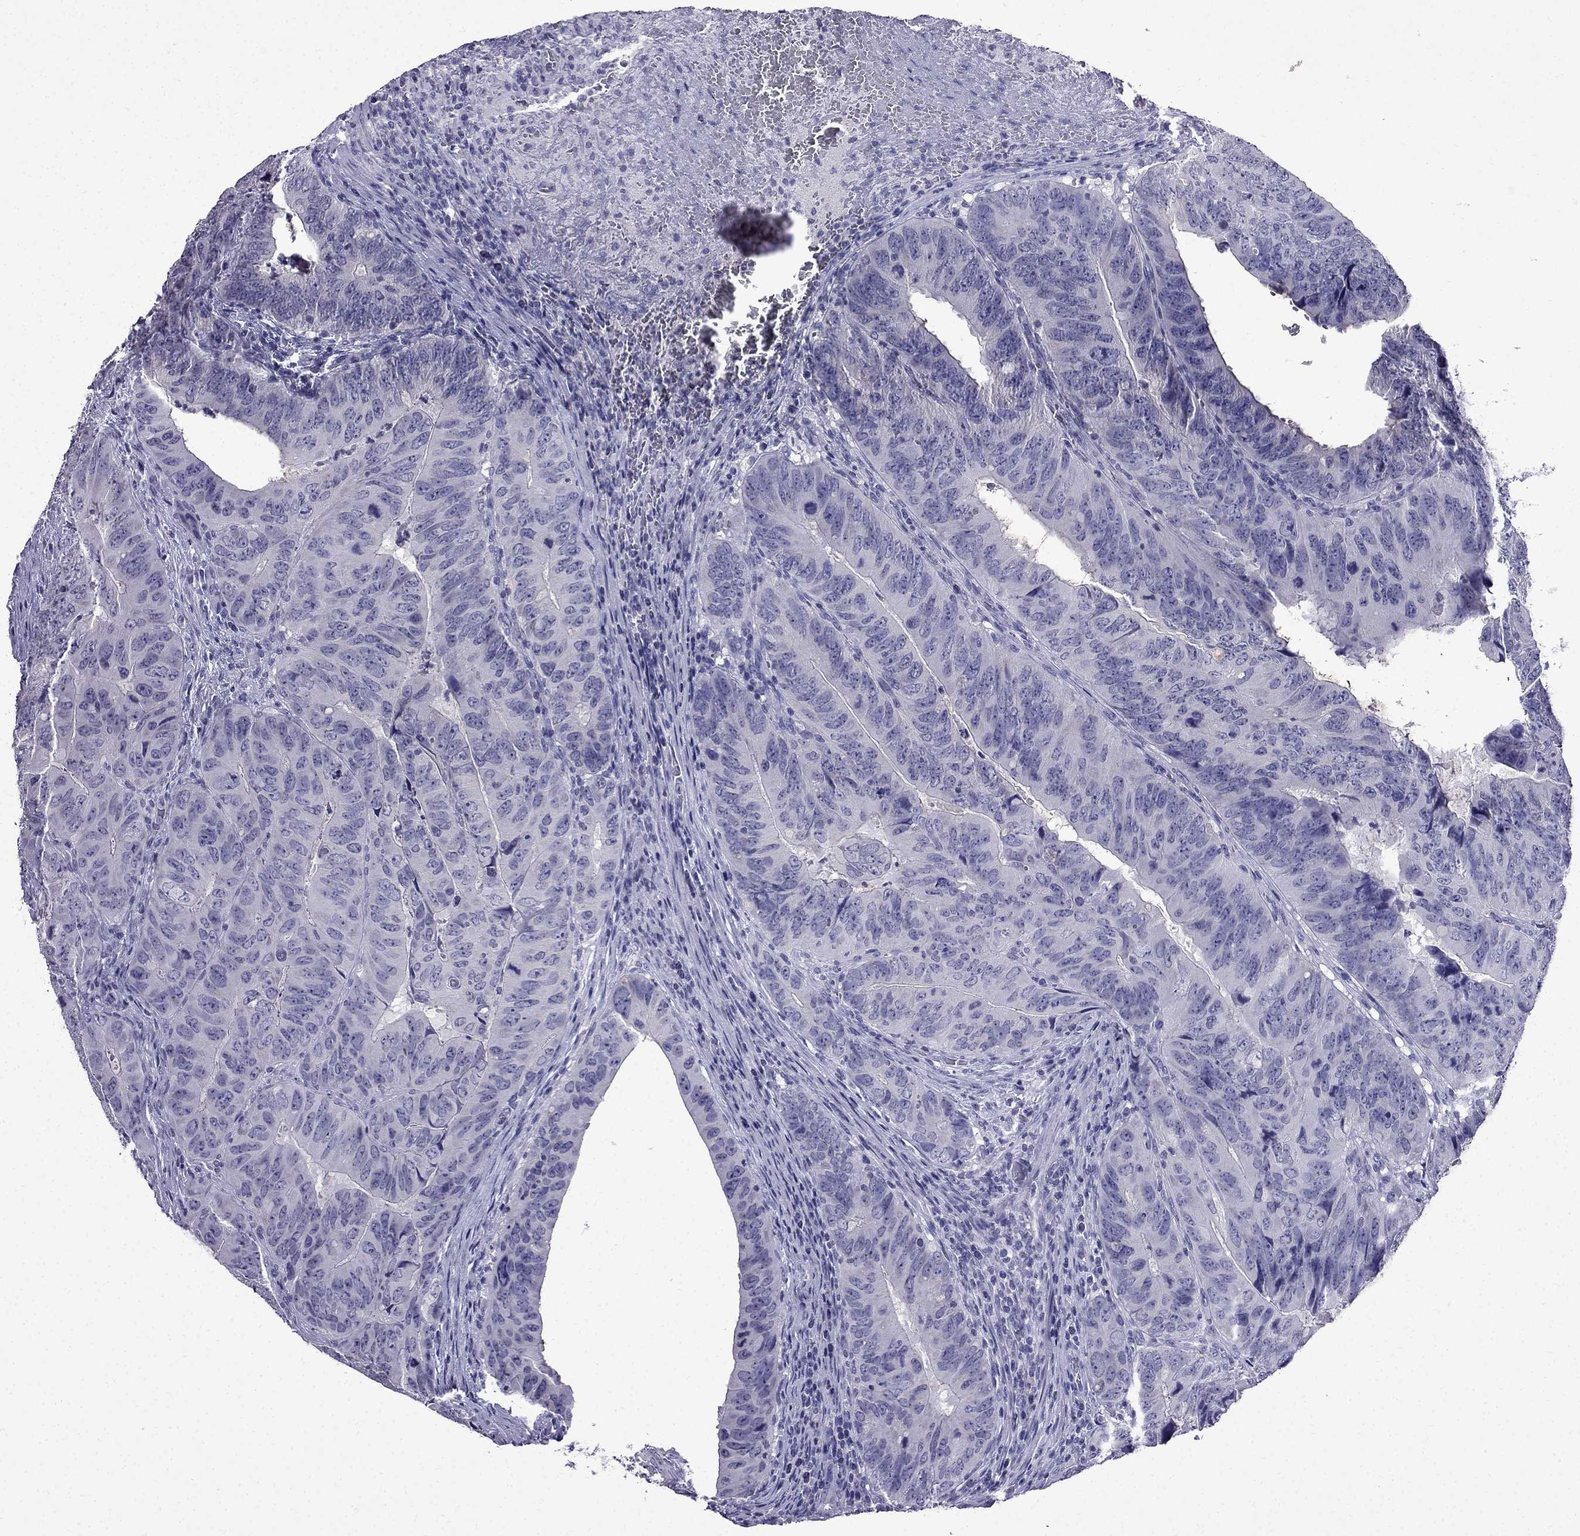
{"staining": {"intensity": "negative", "quantity": "none", "location": "none"}, "tissue": "colorectal cancer", "cell_type": "Tumor cells", "image_type": "cancer", "snomed": [{"axis": "morphology", "description": "Adenocarcinoma, NOS"}, {"axis": "topography", "description": "Colon"}], "caption": "High power microscopy photomicrograph of an IHC photomicrograph of colorectal adenocarcinoma, revealing no significant expression in tumor cells. (Brightfield microscopy of DAB immunohistochemistry at high magnification).", "gene": "DNAH17", "patient": {"sex": "male", "age": 79}}